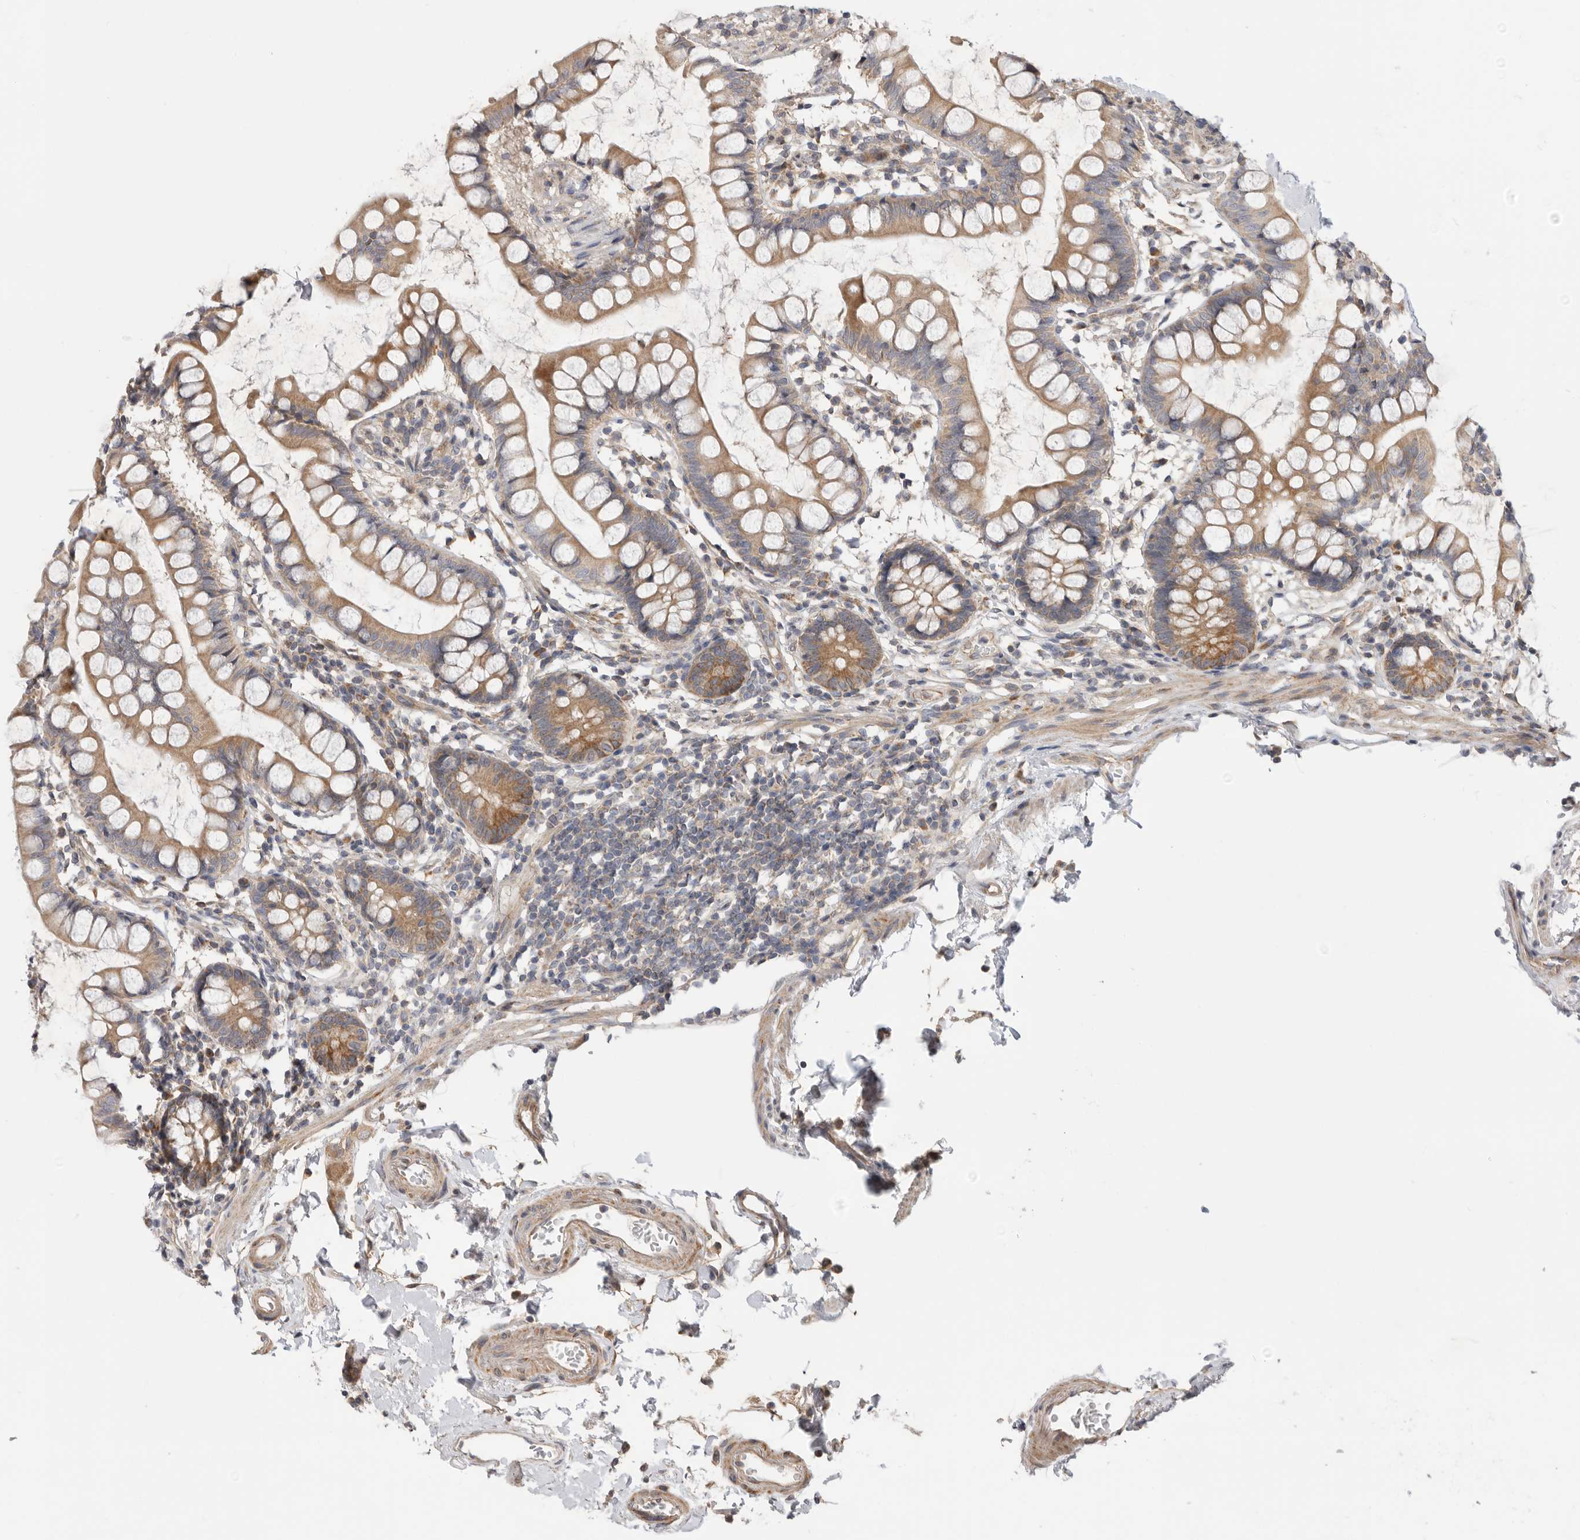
{"staining": {"intensity": "moderate", "quantity": ">75%", "location": "cytoplasmic/membranous"}, "tissue": "small intestine", "cell_type": "Glandular cells", "image_type": "normal", "snomed": [{"axis": "morphology", "description": "Normal tissue, NOS"}, {"axis": "topography", "description": "Small intestine"}], "caption": "Moderate cytoplasmic/membranous protein positivity is seen in approximately >75% of glandular cells in small intestine.", "gene": "MTFR1L", "patient": {"sex": "female", "age": 84}}